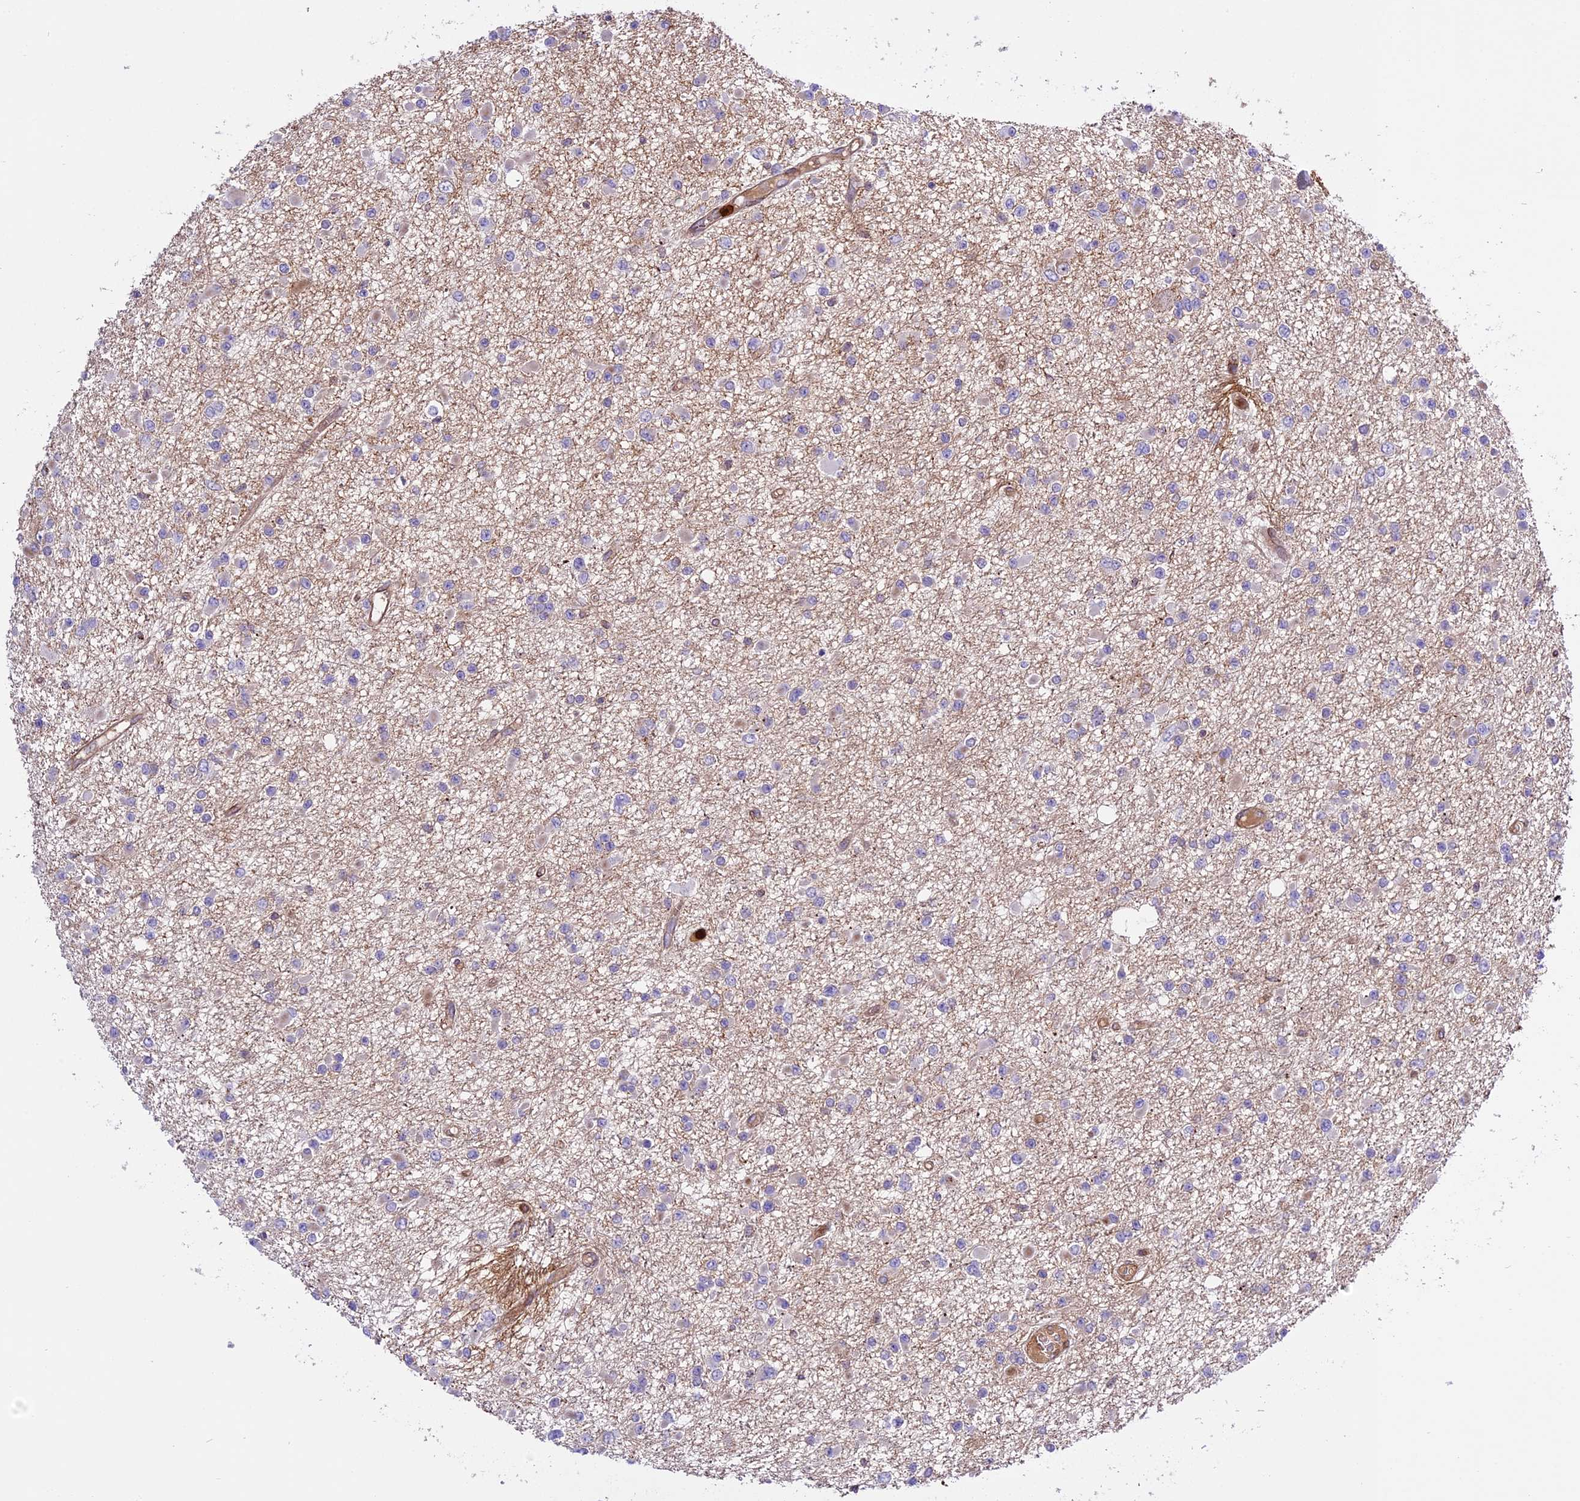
{"staining": {"intensity": "negative", "quantity": "none", "location": "none"}, "tissue": "glioma", "cell_type": "Tumor cells", "image_type": "cancer", "snomed": [{"axis": "morphology", "description": "Glioma, malignant, Low grade"}, {"axis": "topography", "description": "Brain"}], "caption": "A histopathology image of human glioma is negative for staining in tumor cells.", "gene": "CD99L2", "patient": {"sex": "female", "age": 22}}